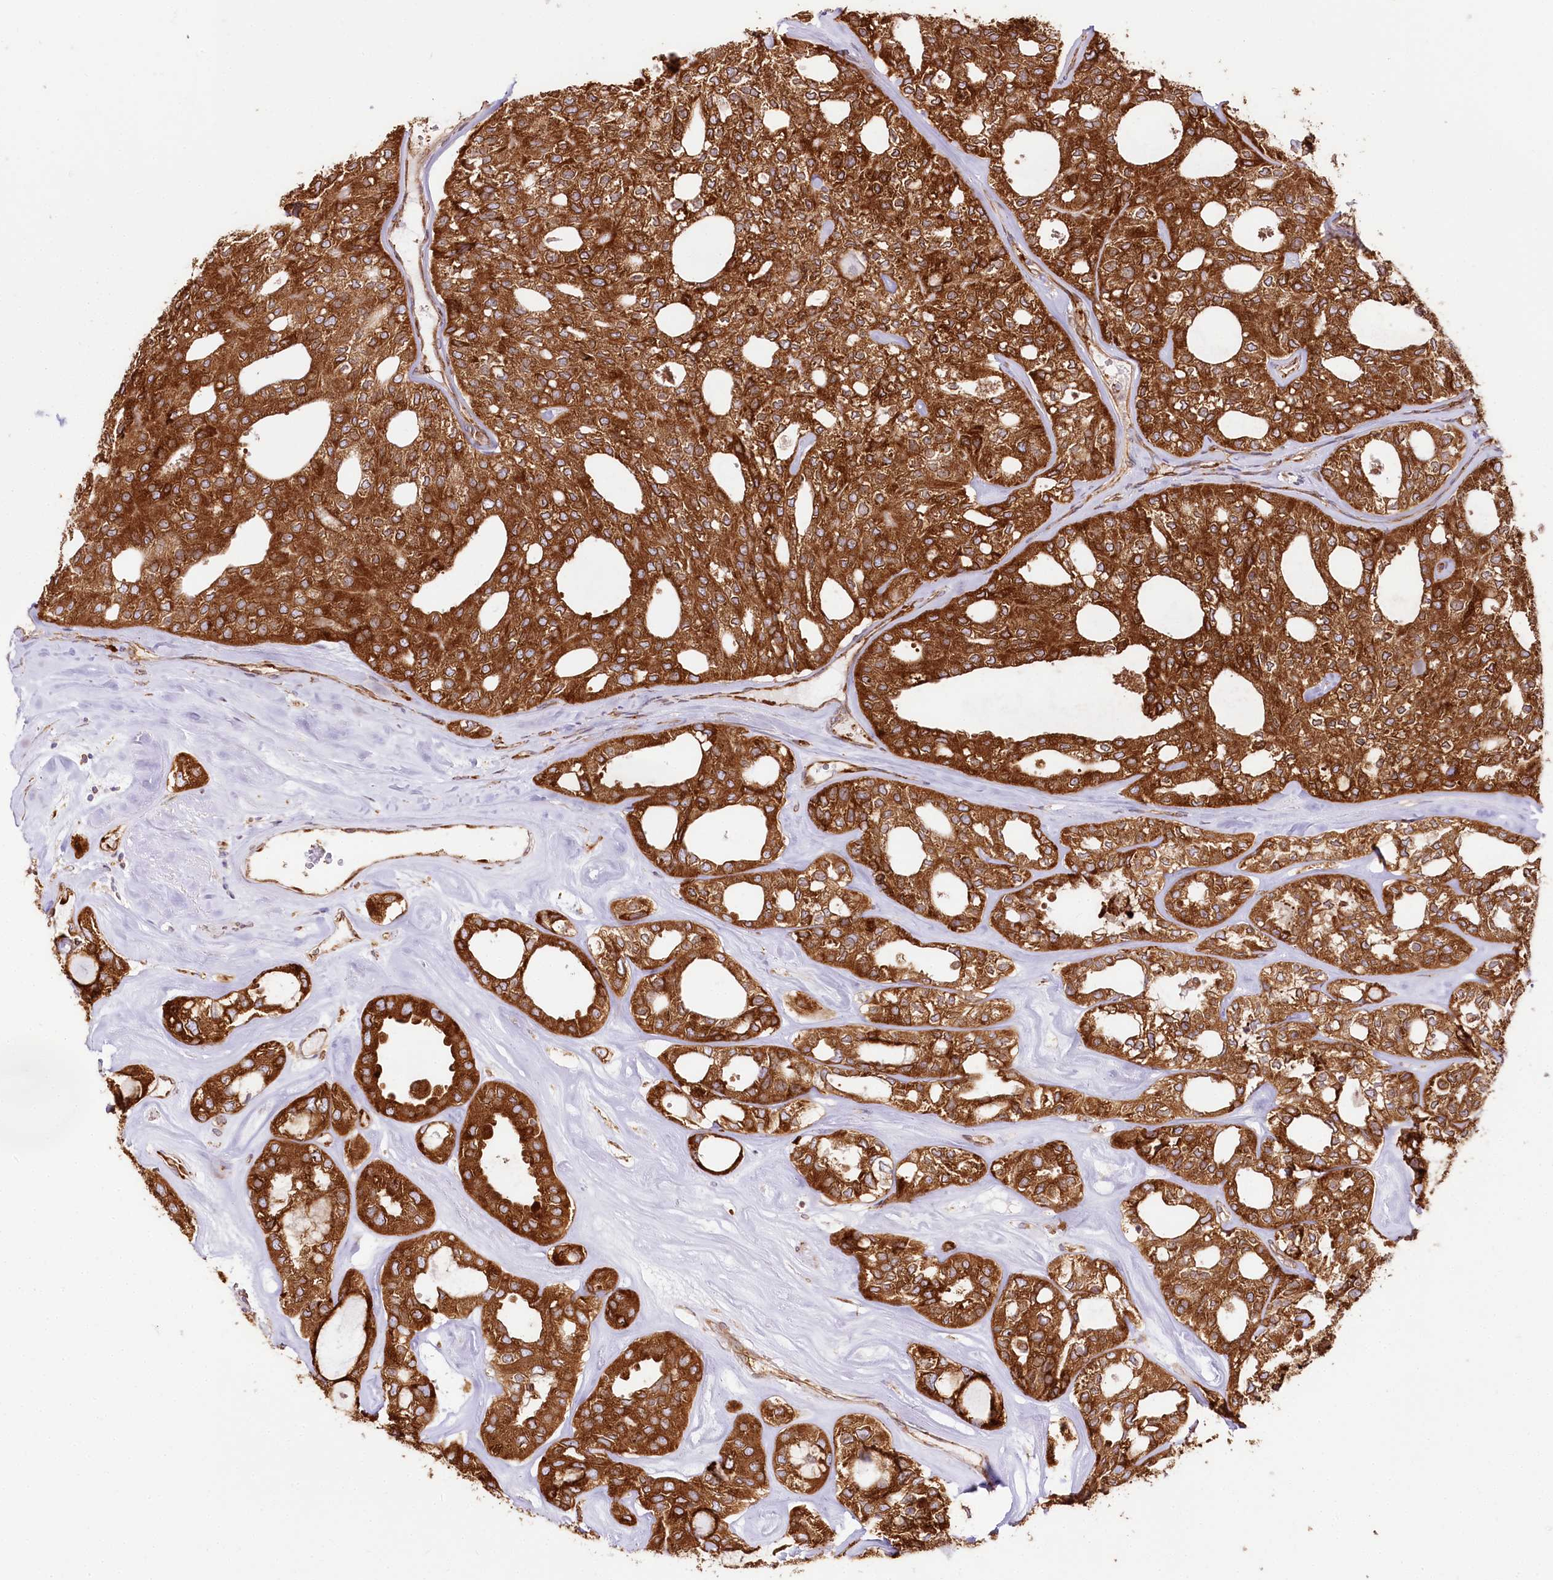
{"staining": {"intensity": "strong", "quantity": ">75%", "location": "cytoplasmic/membranous"}, "tissue": "thyroid cancer", "cell_type": "Tumor cells", "image_type": "cancer", "snomed": [{"axis": "morphology", "description": "Follicular adenoma carcinoma, NOS"}, {"axis": "topography", "description": "Thyroid gland"}], "caption": "Protein staining of thyroid cancer tissue exhibits strong cytoplasmic/membranous positivity in about >75% of tumor cells. The staining is performed using DAB brown chromogen to label protein expression. The nuclei are counter-stained blue using hematoxylin.", "gene": "CNPY2", "patient": {"sex": "male", "age": 75}}